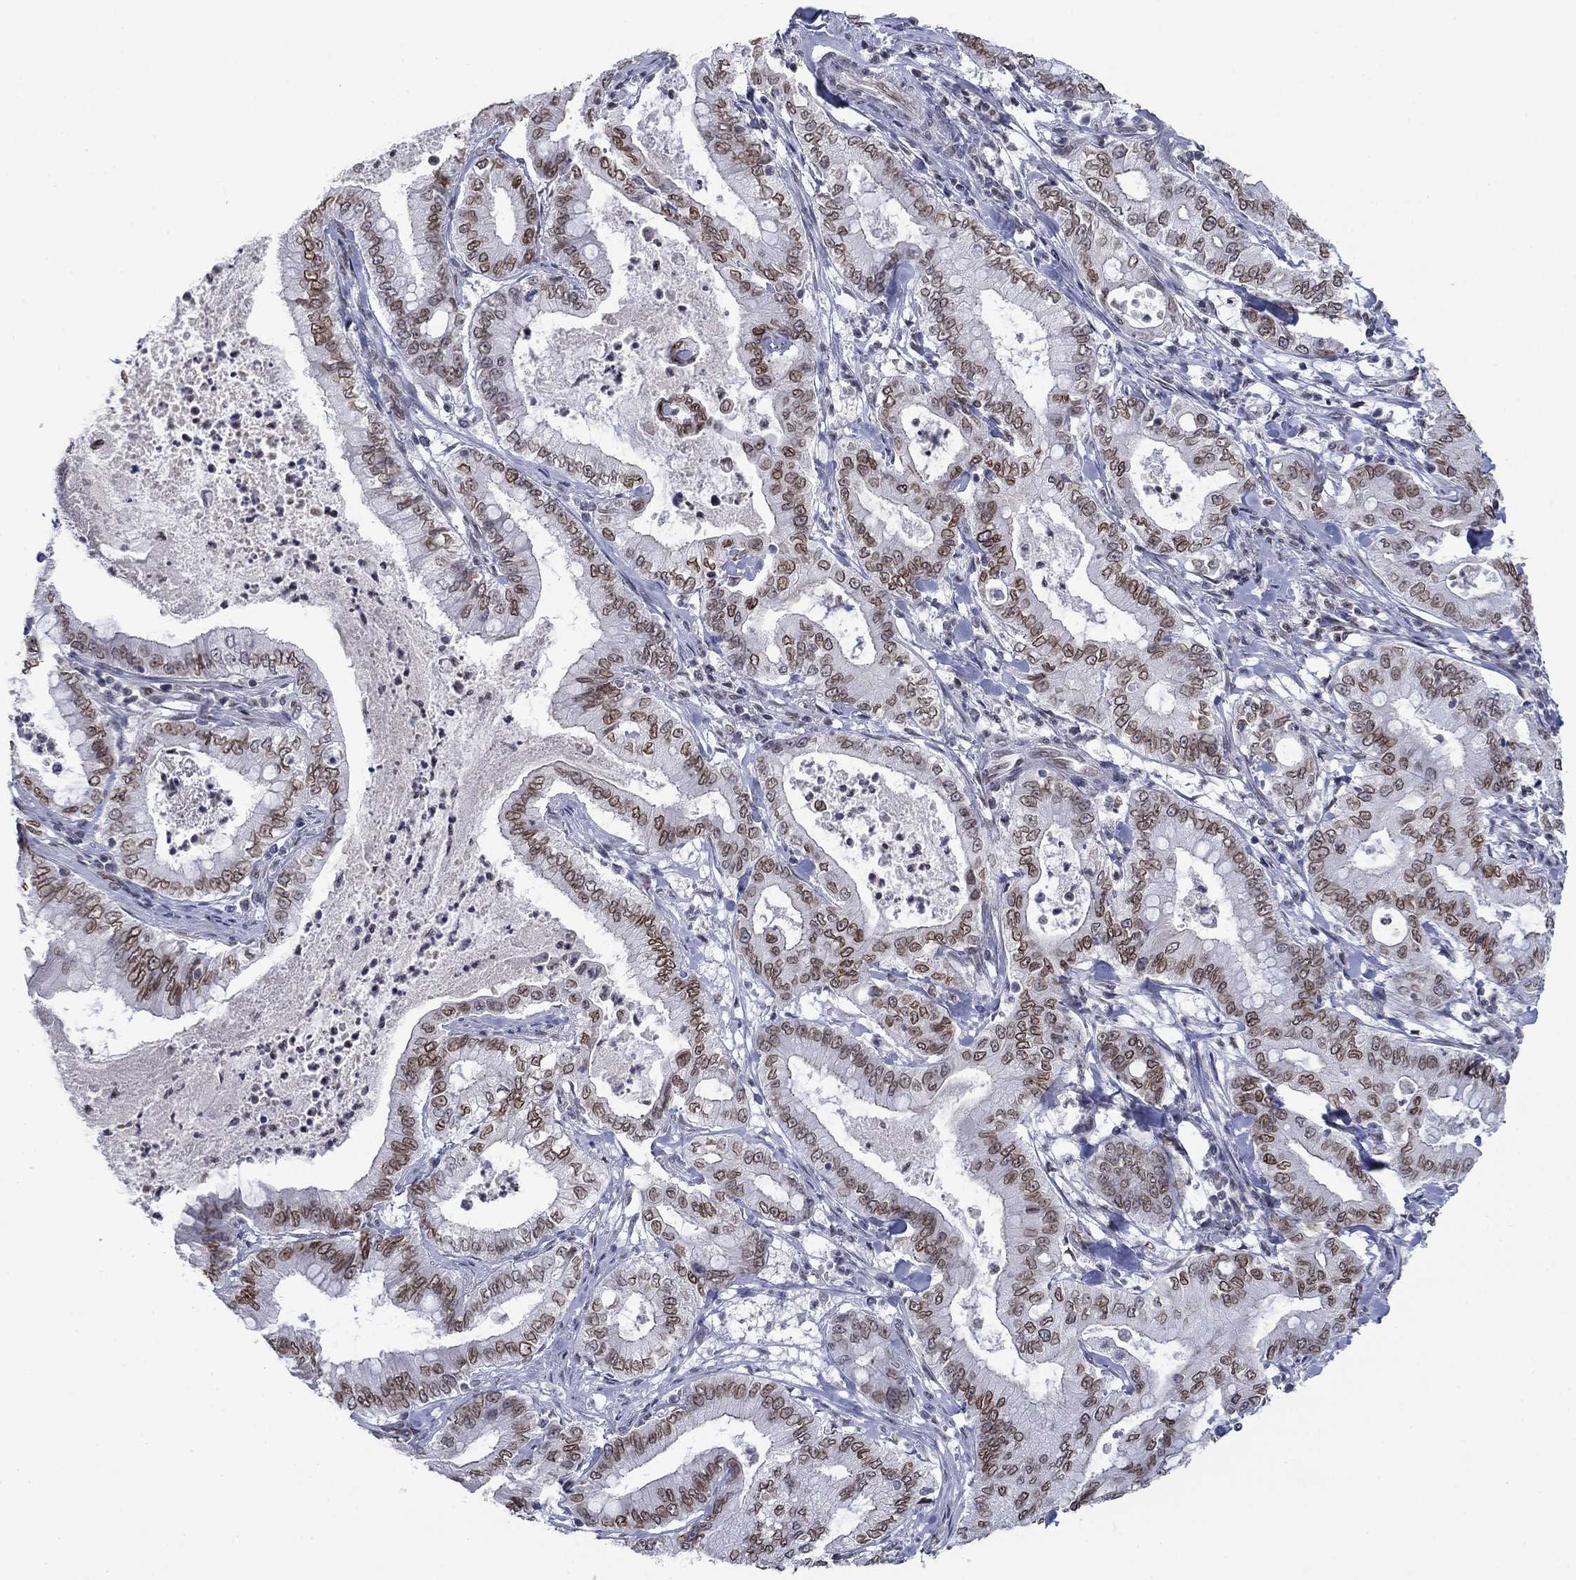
{"staining": {"intensity": "moderate", "quantity": ">75%", "location": "cytoplasmic/membranous,nuclear"}, "tissue": "pancreatic cancer", "cell_type": "Tumor cells", "image_type": "cancer", "snomed": [{"axis": "morphology", "description": "Adenocarcinoma, NOS"}, {"axis": "topography", "description": "Pancreas"}], "caption": "Tumor cells demonstrate medium levels of moderate cytoplasmic/membranous and nuclear expression in about >75% of cells in human adenocarcinoma (pancreatic).", "gene": "TOR1AIP1", "patient": {"sex": "male", "age": 71}}